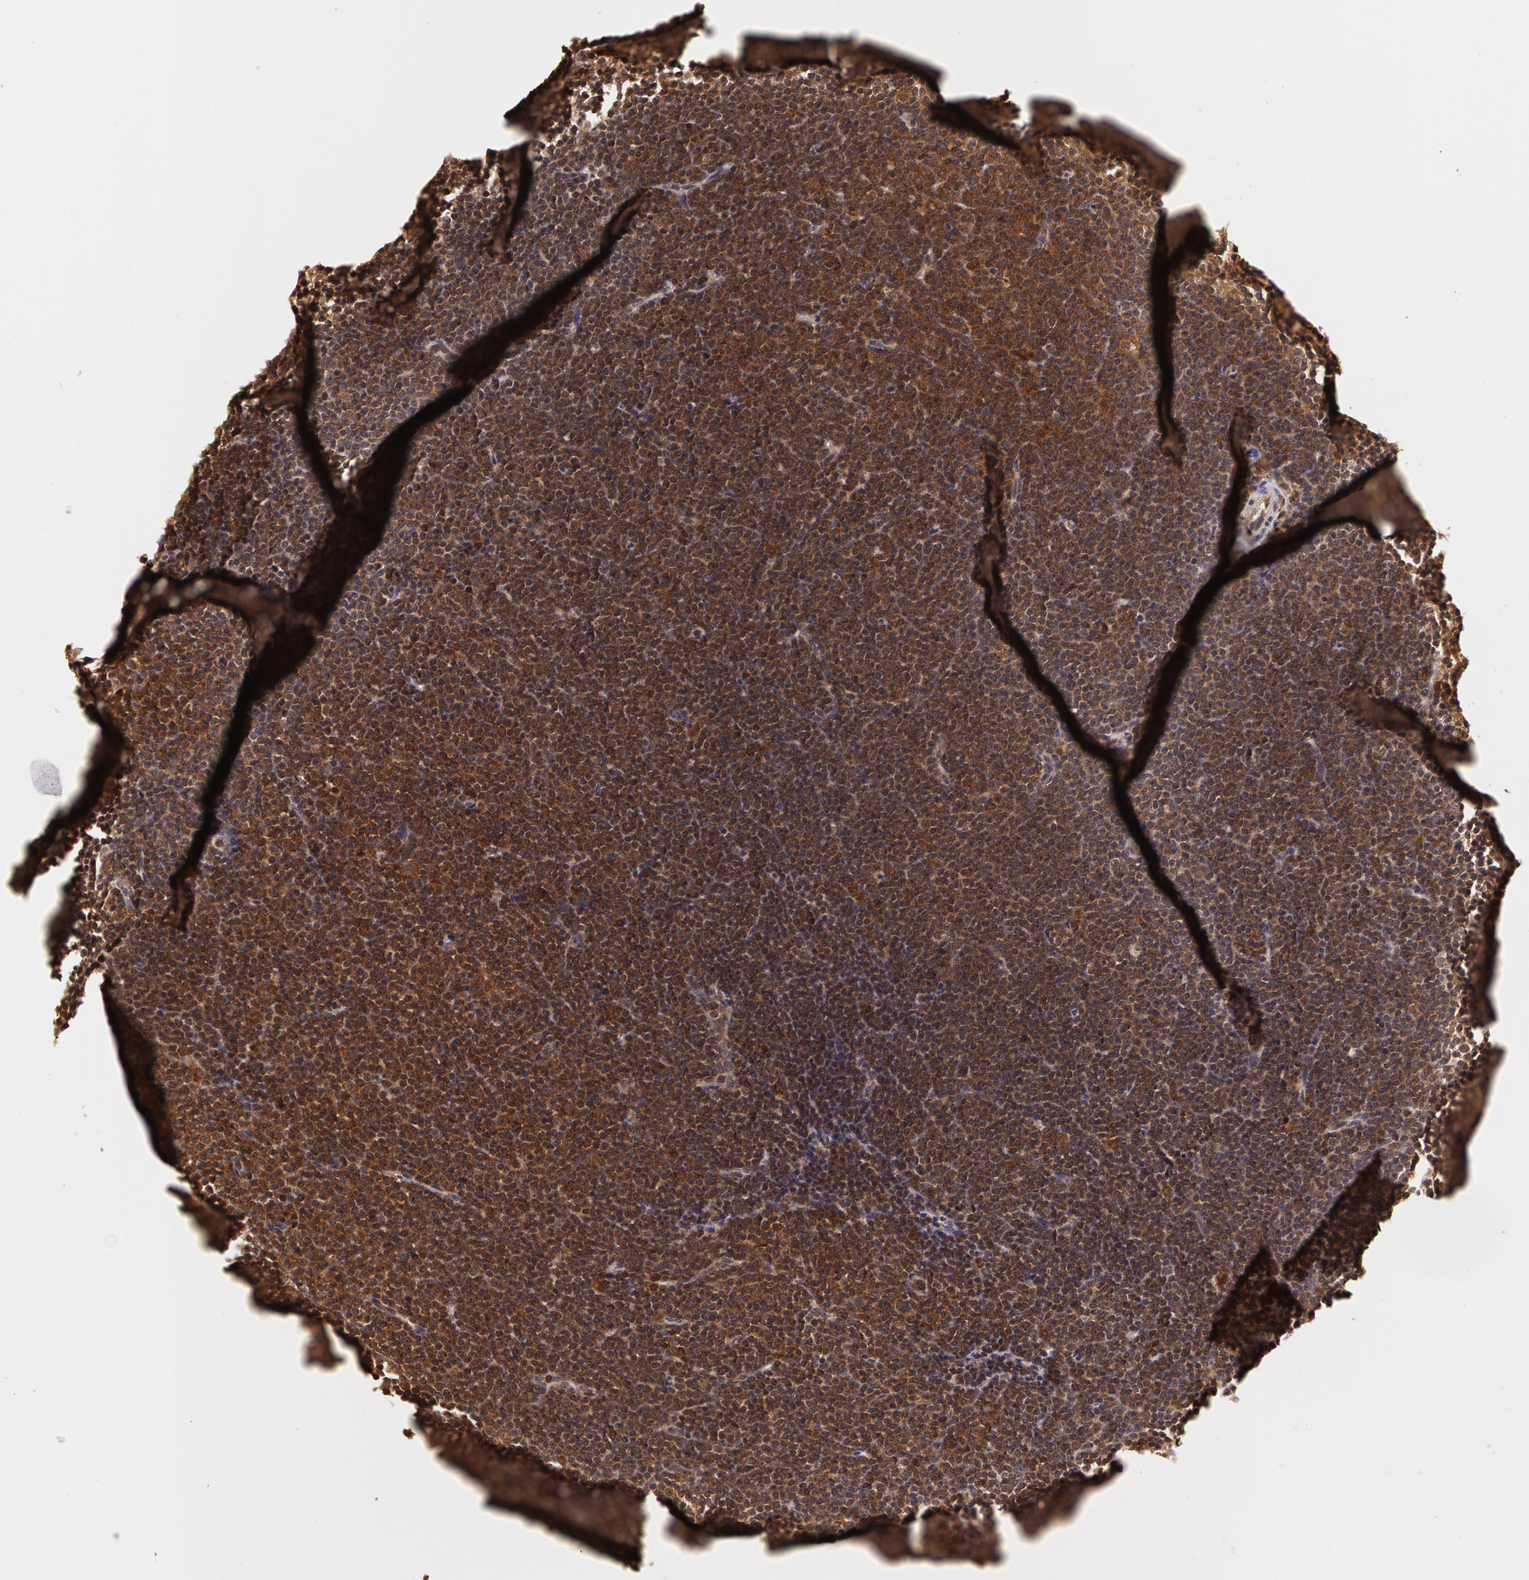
{"staining": {"intensity": "strong", "quantity": ">75%", "location": "cytoplasmic/membranous"}, "tissue": "lymphoma", "cell_type": "Tumor cells", "image_type": "cancer", "snomed": [{"axis": "morphology", "description": "Malignant lymphoma, non-Hodgkin's type, Low grade"}, {"axis": "topography", "description": "Lymph node"}], "caption": "This is a histology image of IHC staining of malignant lymphoma, non-Hodgkin's type (low-grade), which shows strong positivity in the cytoplasmic/membranous of tumor cells.", "gene": "ASCC2", "patient": {"sex": "female", "age": 69}}